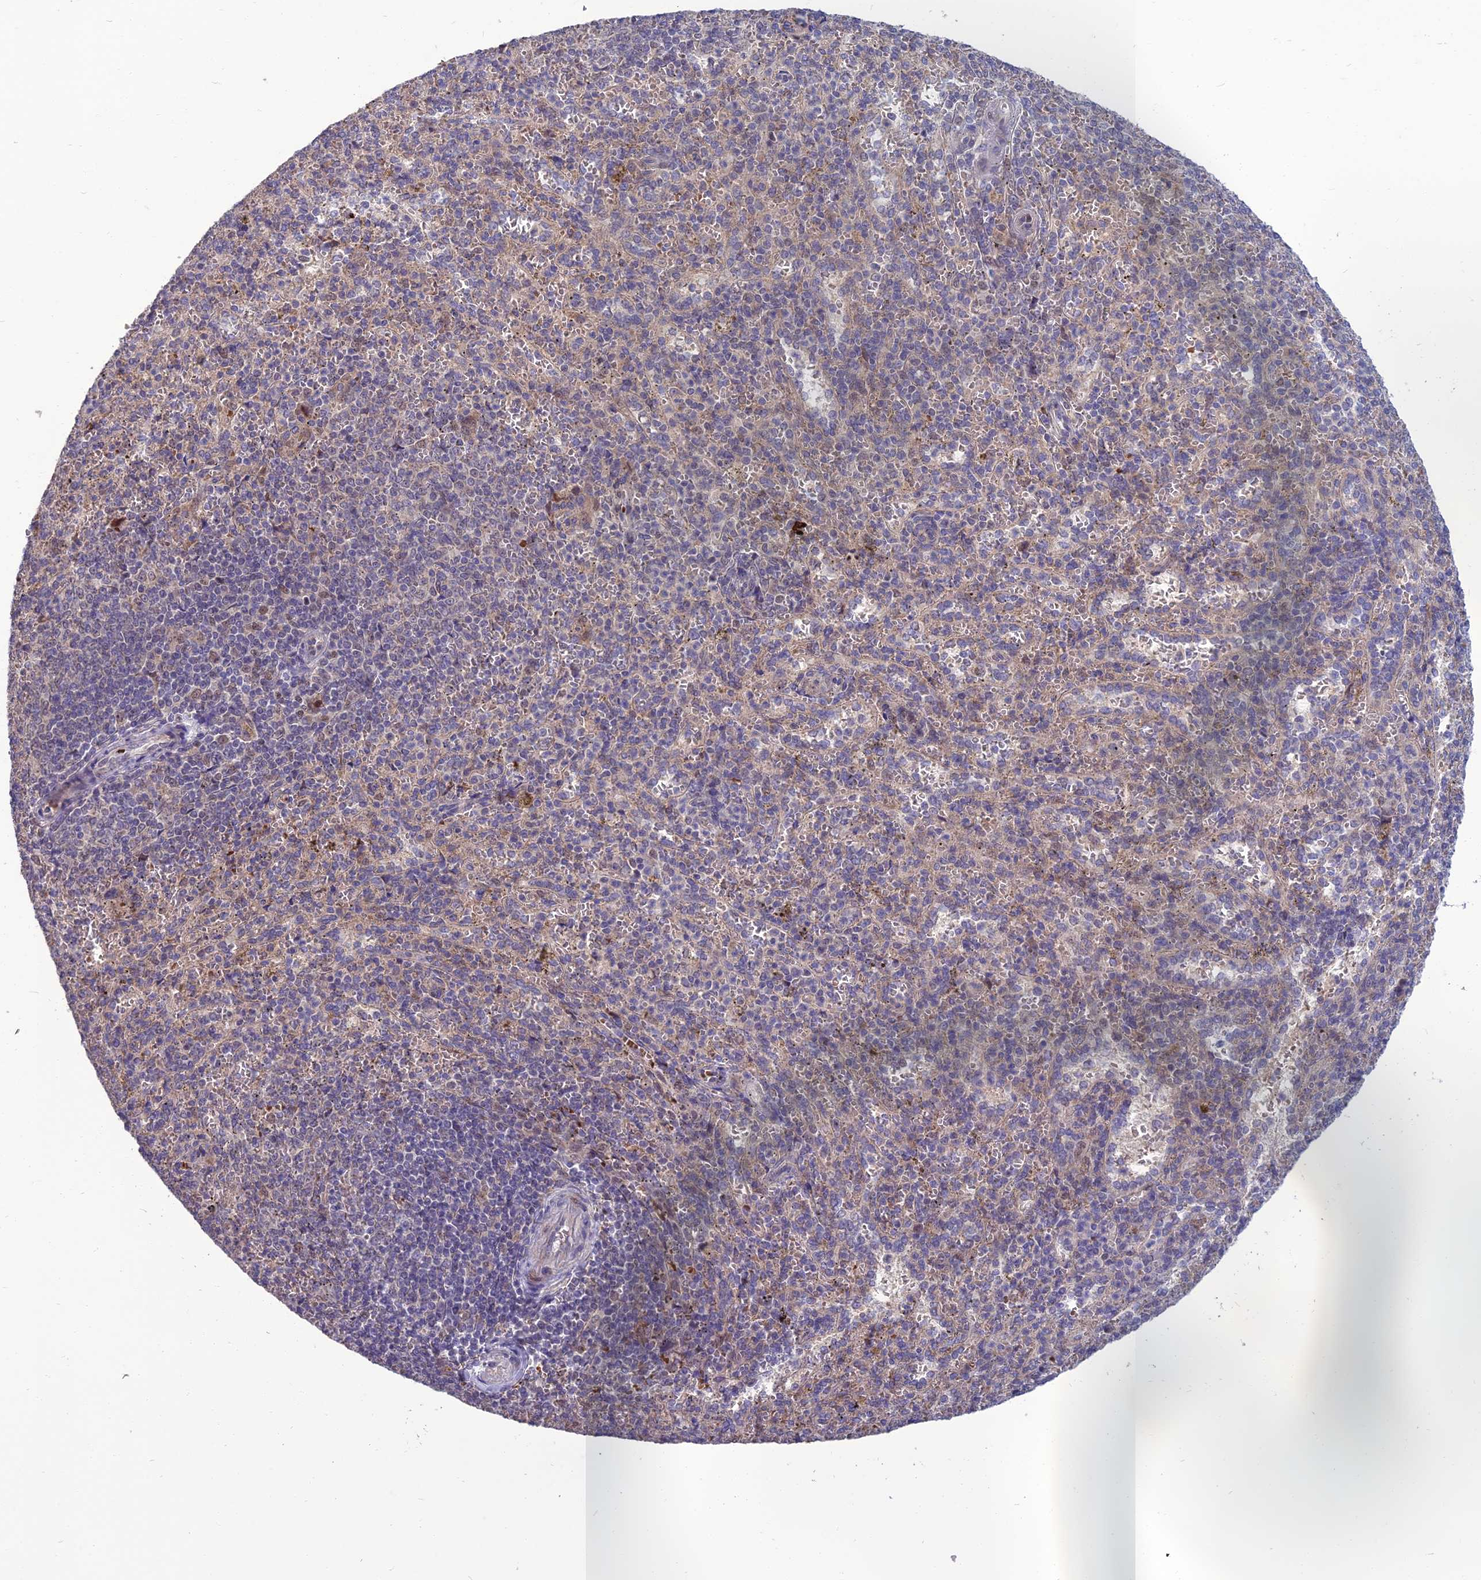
{"staining": {"intensity": "strong", "quantity": "<25%", "location": "cytoplasmic/membranous"}, "tissue": "spleen", "cell_type": "Cells in red pulp", "image_type": "normal", "snomed": [{"axis": "morphology", "description": "Normal tissue, NOS"}, {"axis": "topography", "description": "Spleen"}], "caption": "Immunohistochemical staining of benign human spleen shows strong cytoplasmic/membranous protein expression in approximately <25% of cells in red pulp. The staining was performed using DAB, with brown indicating positive protein expression. Nuclei are stained blue with hematoxylin.", "gene": "GIPC1", "patient": {"sex": "female", "age": 21}}